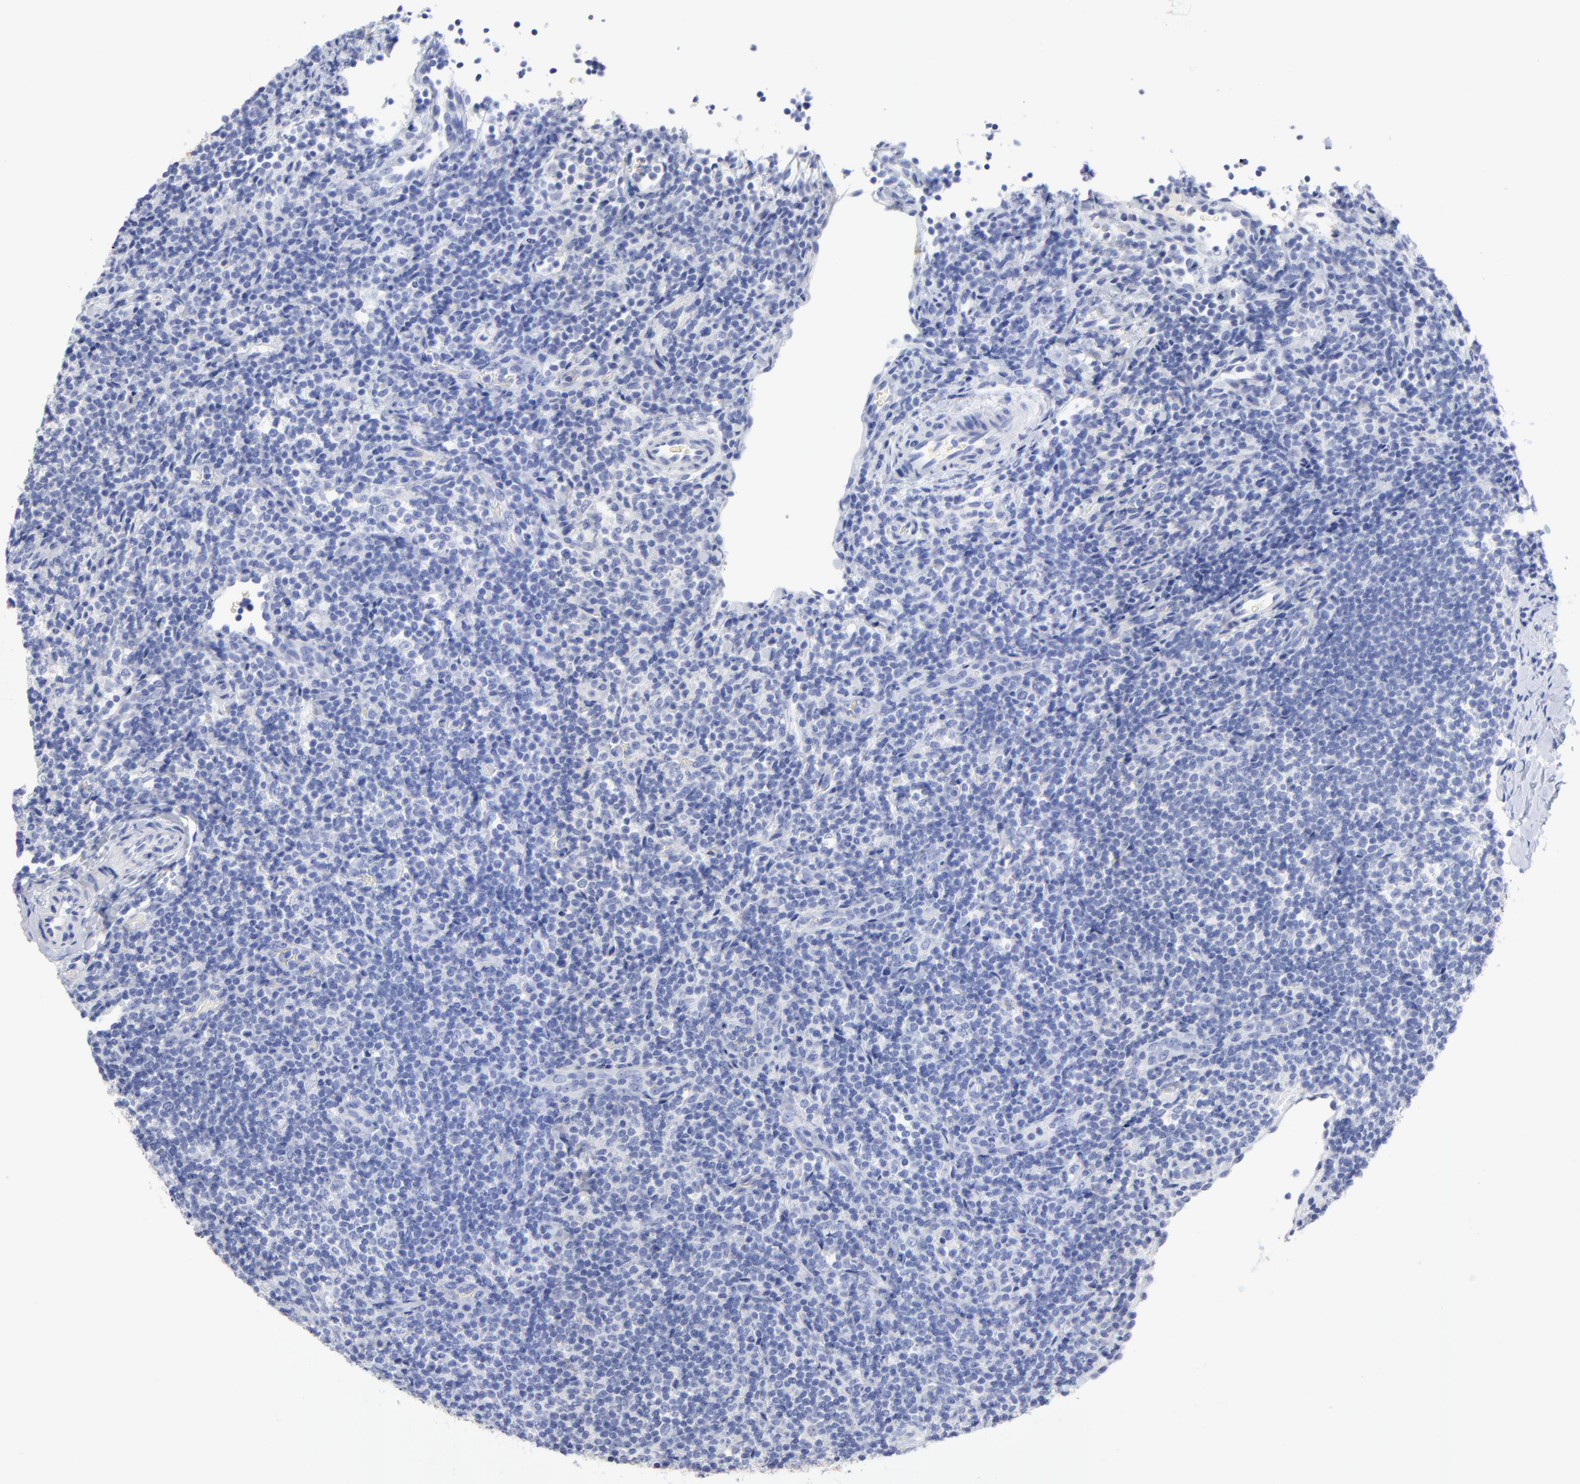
{"staining": {"intensity": "negative", "quantity": "none", "location": "none"}, "tissue": "lymphoma", "cell_type": "Tumor cells", "image_type": "cancer", "snomed": [{"axis": "morphology", "description": "Malignant lymphoma, non-Hodgkin's type, Low grade"}, {"axis": "topography", "description": "Lymph node"}], "caption": "Tumor cells are negative for brown protein staining in low-grade malignant lymphoma, non-Hodgkin's type.", "gene": "ACY1", "patient": {"sex": "female", "age": 76}}